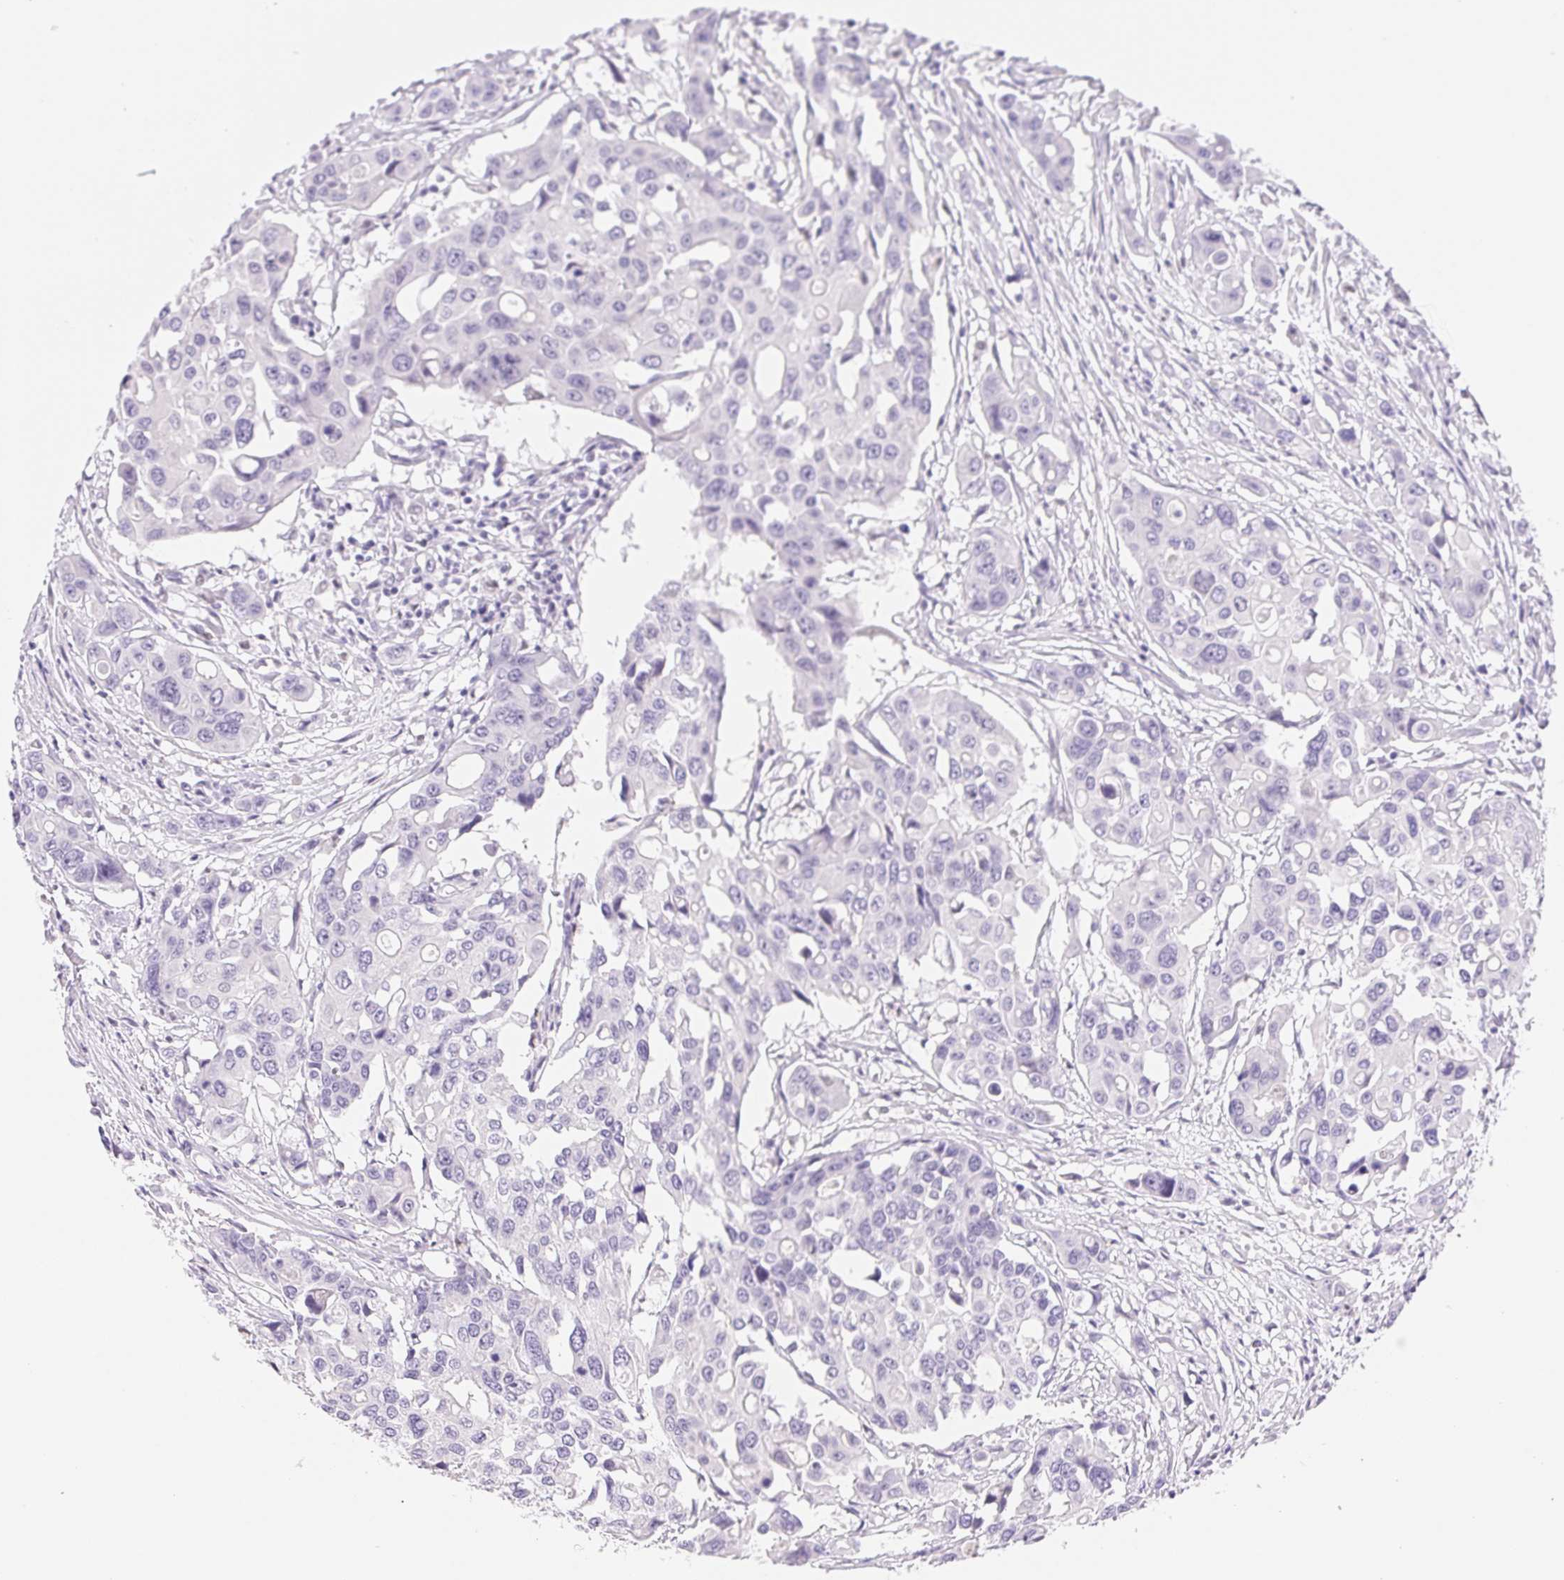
{"staining": {"intensity": "negative", "quantity": "none", "location": "none"}, "tissue": "colorectal cancer", "cell_type": "Tumor cells", "image_type": "cancer", "snomed": [{"axis": "morphology", "description": "Adenocarcinoma, NOS"}, {"axis": "topography", "description": "Colon"}], "caption": "An IHC image of colorectal cancer (adenocarcinoma) is shown. There is no staining in tumor cells of colorectal cancer (adenocarcinoma).", "gene": "ASGR2", "patient": {"sex": "male", "age": 77}}